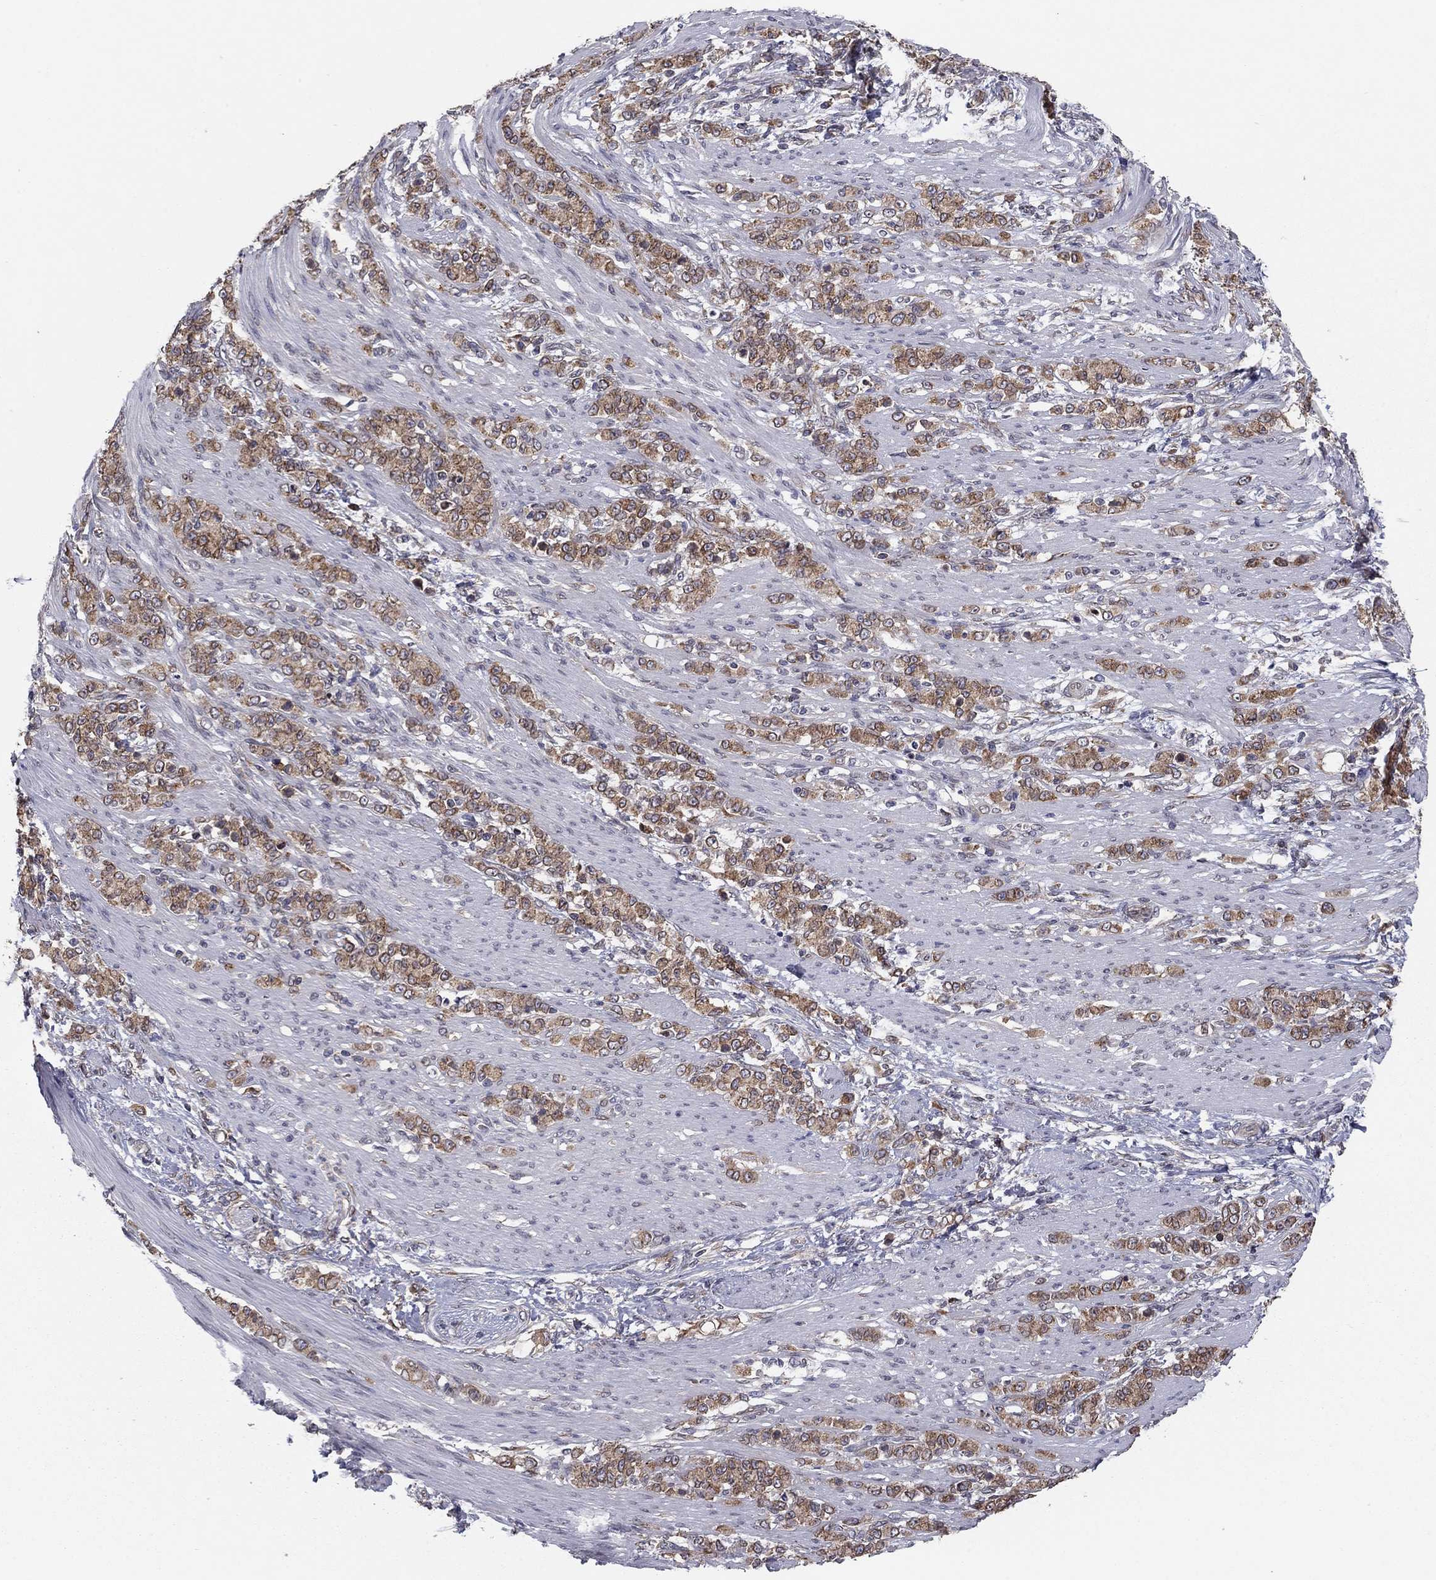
{"staining": {"intensity": "moderate", "quantity": ">75%", "location": "cytoplasmic/membranous"}, "tissue": "stomach cancer", "cell_type": "Tumor cells", "image_type": "cancer", "snomed": [{"axis": "morphology", "description": "Normal tissue, NOS"}, {"axis": "morphology", "description": "Adenocarcinoma, NOS"}, {"axis": "topography", "description": "Stomach"}], "caption": "Brown immunohistochemical staining in stomach cancer reveals moderate cytoplasmic/membranous positivity in about >75% of tumor cells. The protein is shown in brown color, while the nuclei are stained blue.", "gene": "YIF1A", "patient": {"sex": "female", "age": 79}}